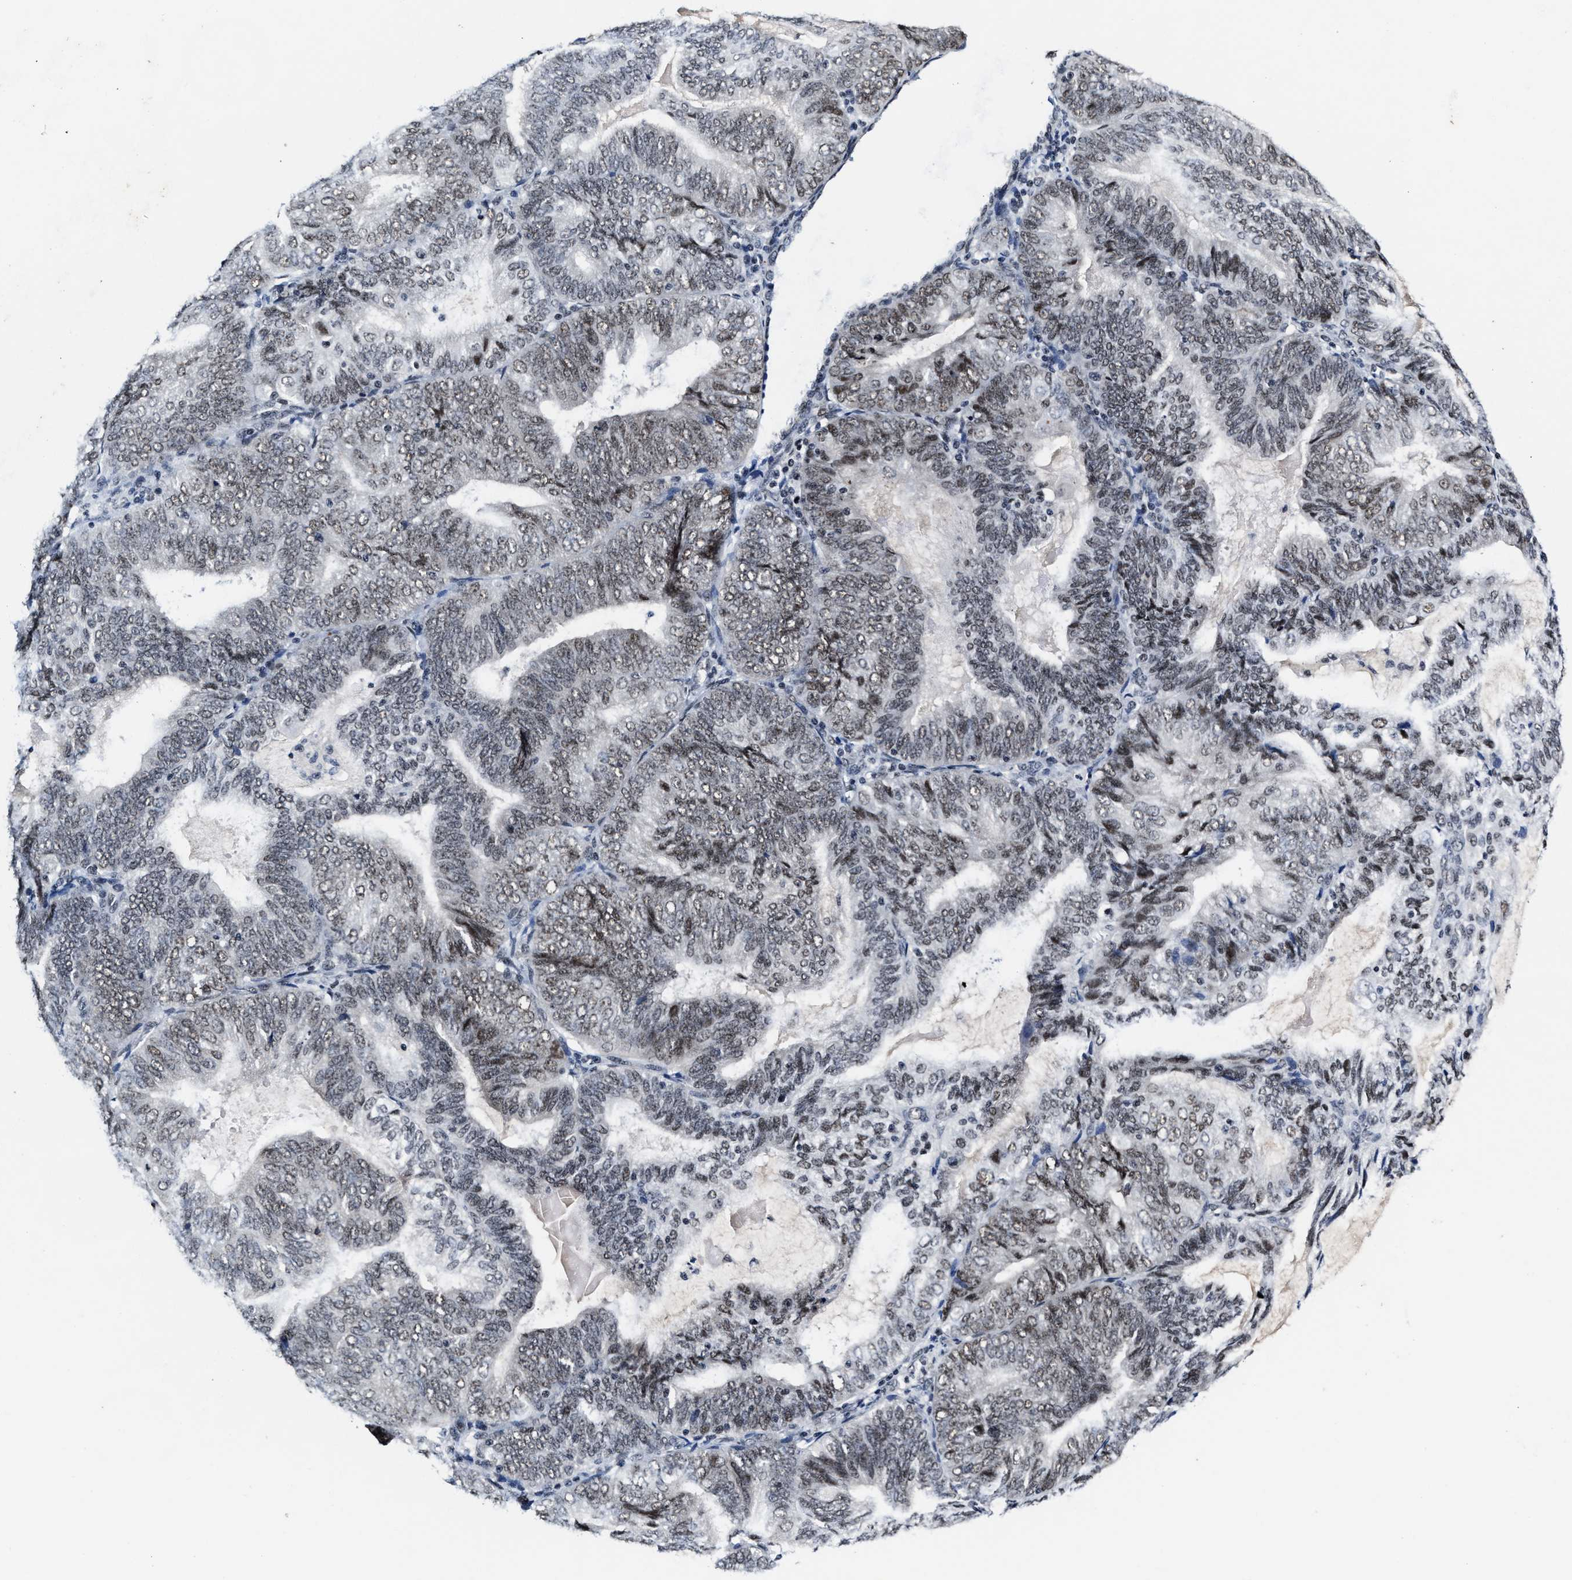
{"staining": {"intensity": "weak", "quantity": "25%-75%", "location": "nuclear"}, "tissue": "endometrial cancer", "cell_type": "Tumor cells", "image_type": "cancer", "snomed": [{"axis": "morphology", "description": "Adenocarcinoma, NOS"}, {"axis": "topography", "description": "Endometrium"}], "caption": "Protein positivity by IHC reveals weak nuclear expression in about 25%-75% of tumor cells in endometrial cancer.", "gene": "INIP", "patient": {"sex": "female", "age": 81}}